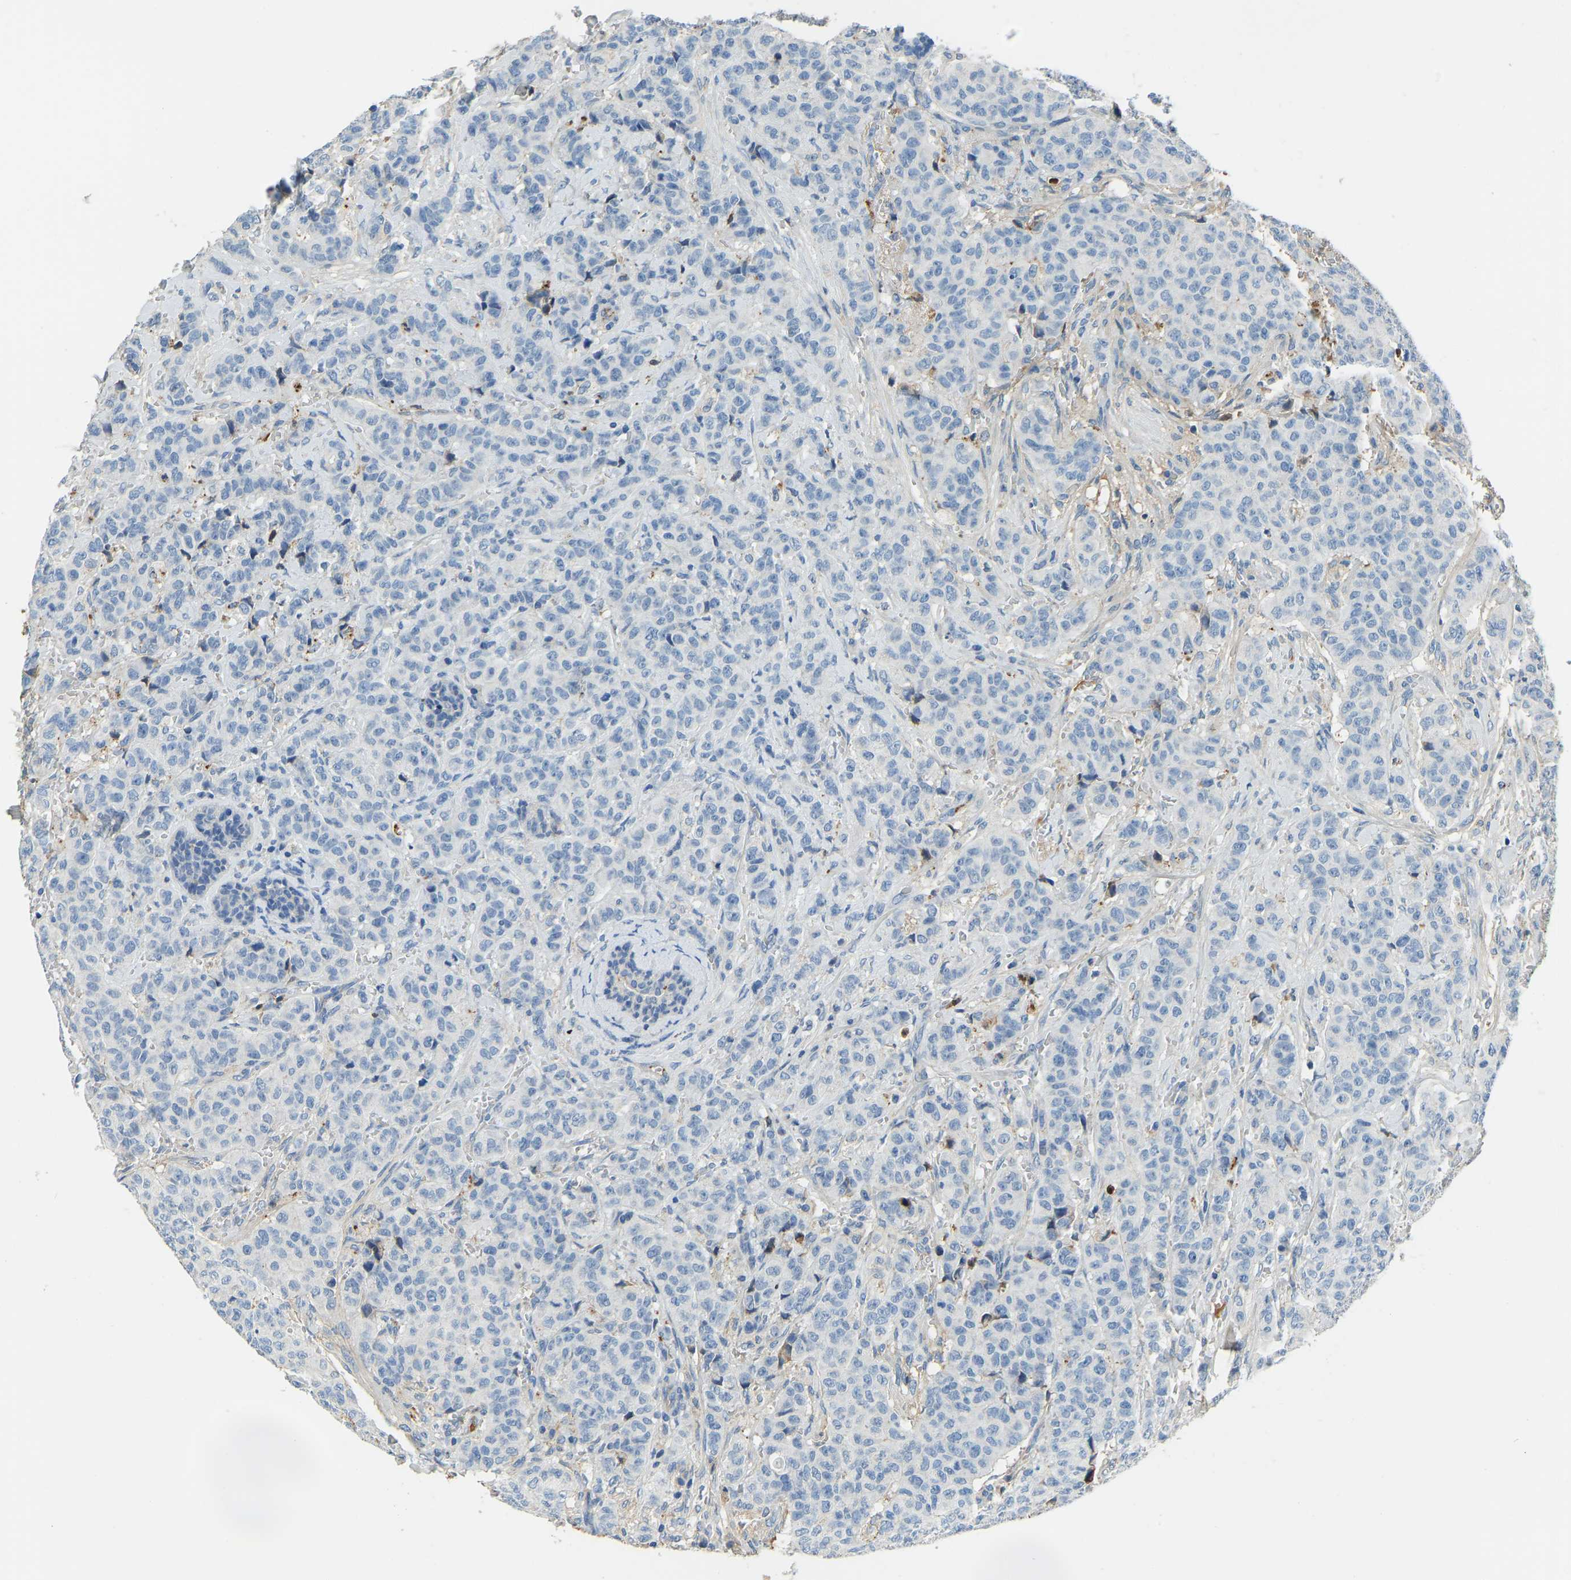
{"staining": {"intensity": "negative", "quantity": "none", "location": "none"}, "tissue": "breast cancer", "cell_type": "Tumor cells", "image_type": "cancer", "snomed": [{"axis": "morphology", "description": "Normal tissue, NOS"}, {"axis": "morphology", "description": "Duct carcinoma"}, {"axis": "topography", "description": "Breast"}], "caption": "Tumor cells show no significant expression in invasive ductal carcinoma (breast). Brightfield microscopy of immunohistochemistry (IHC) stained with DAB (brown) and hematoxylin (blue), captured at high magnification.", "gene": "THBS4", "patient": {"sex": "female", "age": 40}}